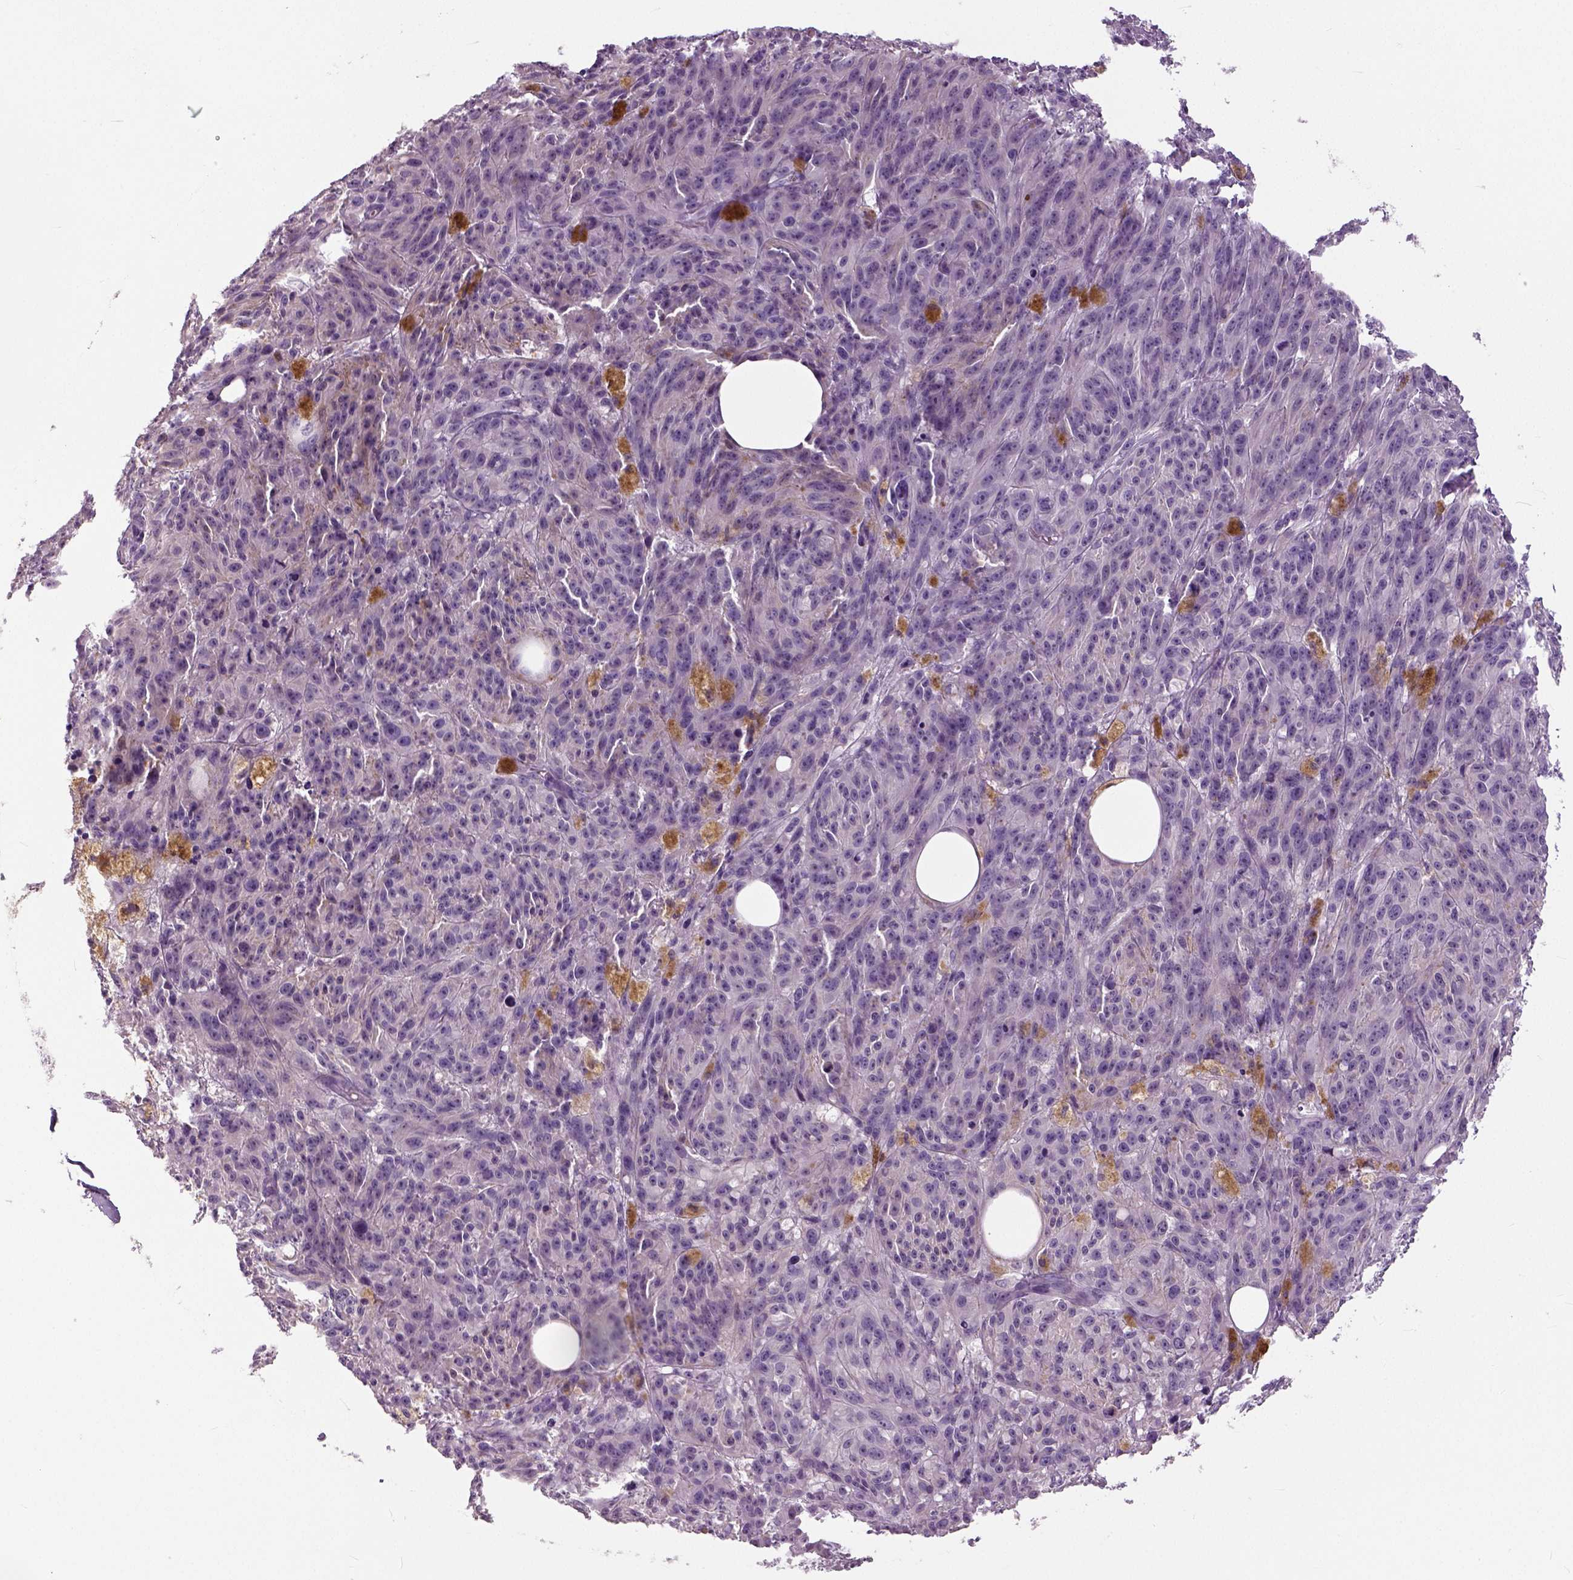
{"staining": {"intensity": "negative", "quantity": "none", "location": "none"}, "tissue": "melanoma", "cell_type": "Tumor cells", "image_type": "cancer", "snomed": [{"axis": "morphology", "description": "Malignant melanoma, NOS"}, {"axis": "topography", "description": "Skin"}], "caption": "Tumor cells show no significant expression in melanoma.", "gene": "NECAB1", "patient": {"sex": "female", "age": 34}}